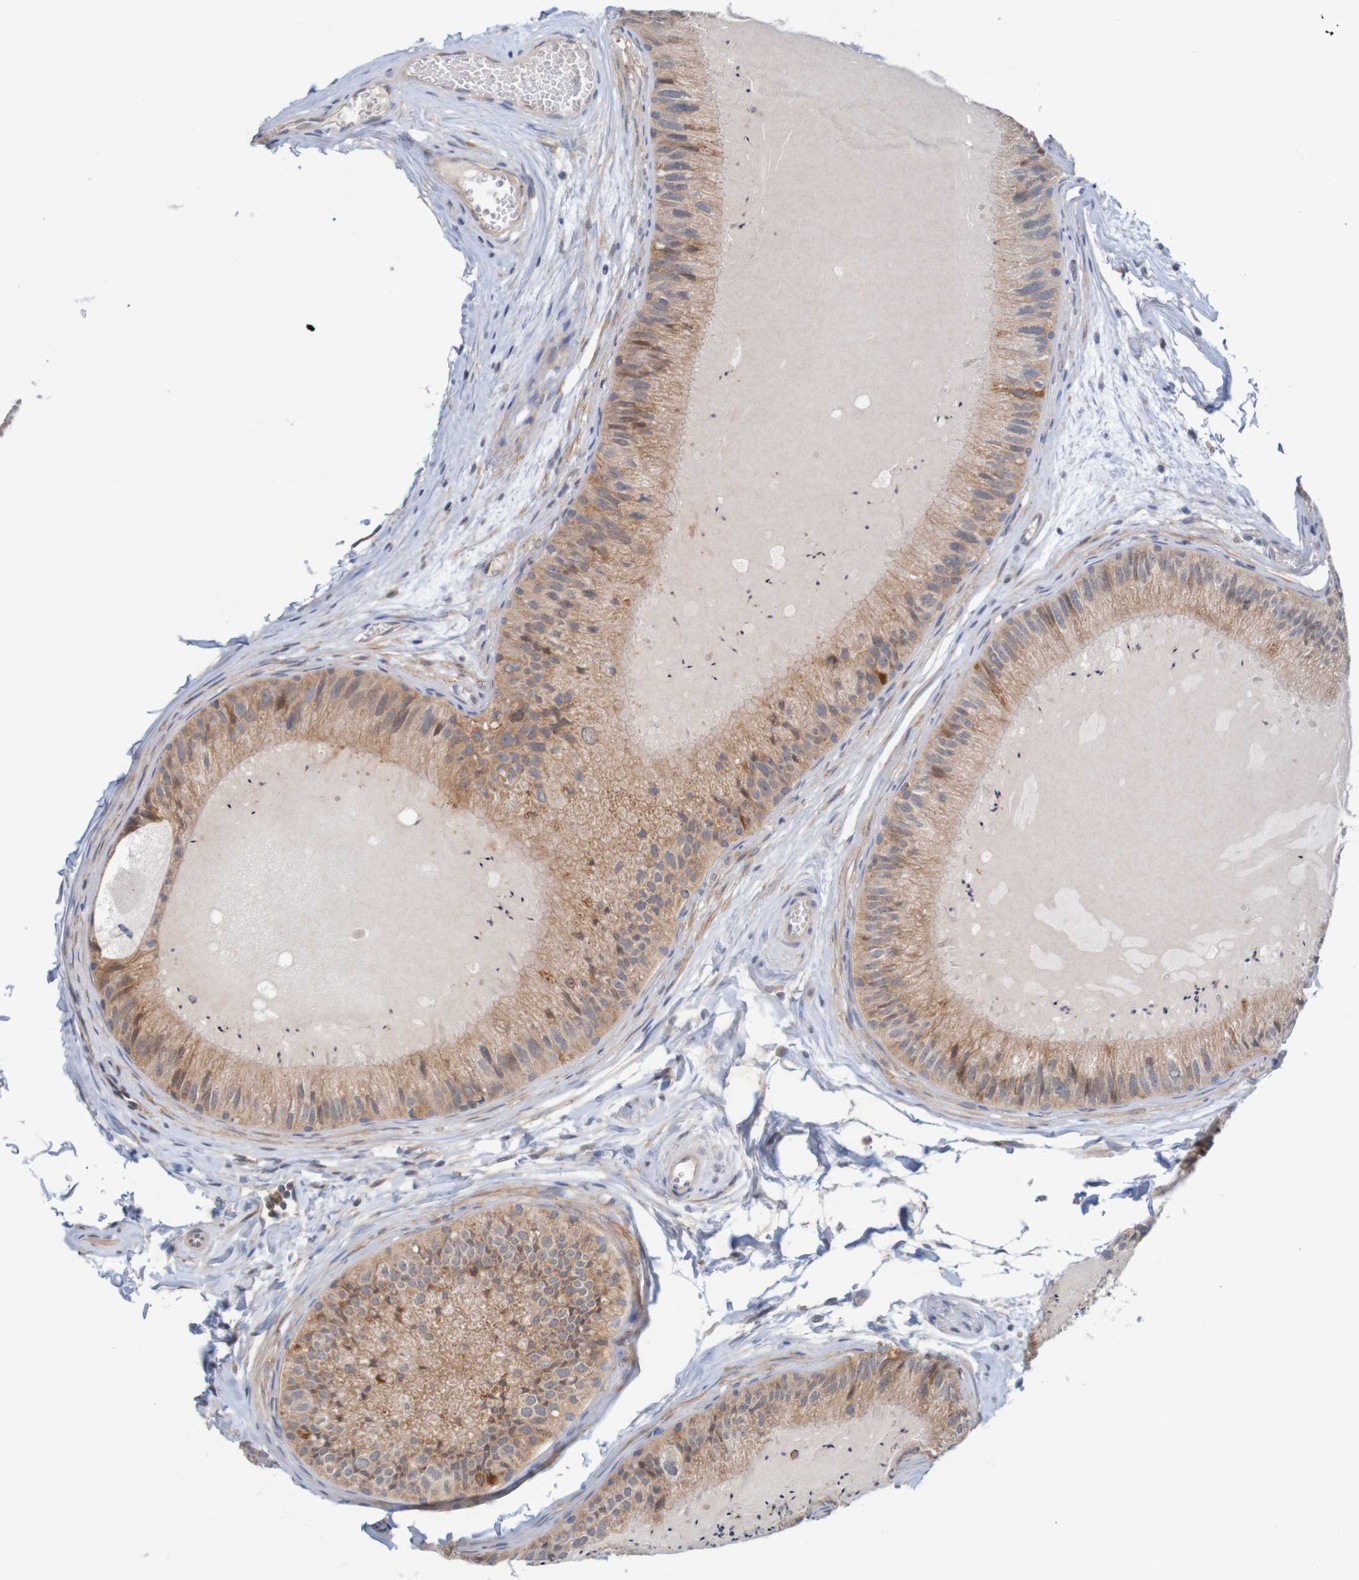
{"staining": {"intensity": "moderate", "quantity": ">75%", "location": "cytoplasmic/membranous"}, "tissue": "epididymis", "cell_type": "Glandular cells", "image_type": "normal", "snomed": [{"axis": "morphology", "description": "Normal tissue, NOS"}, {"axis": "topography", "description": "Epididymis"}], "caption": "Epididymis stained for a protein (brown) reveals moderate cytoplasmic/membranous positive positivity in about >75% of glandular cells.", "gene": "NAV2", "patient": {"sex": "male", "age": 31}}